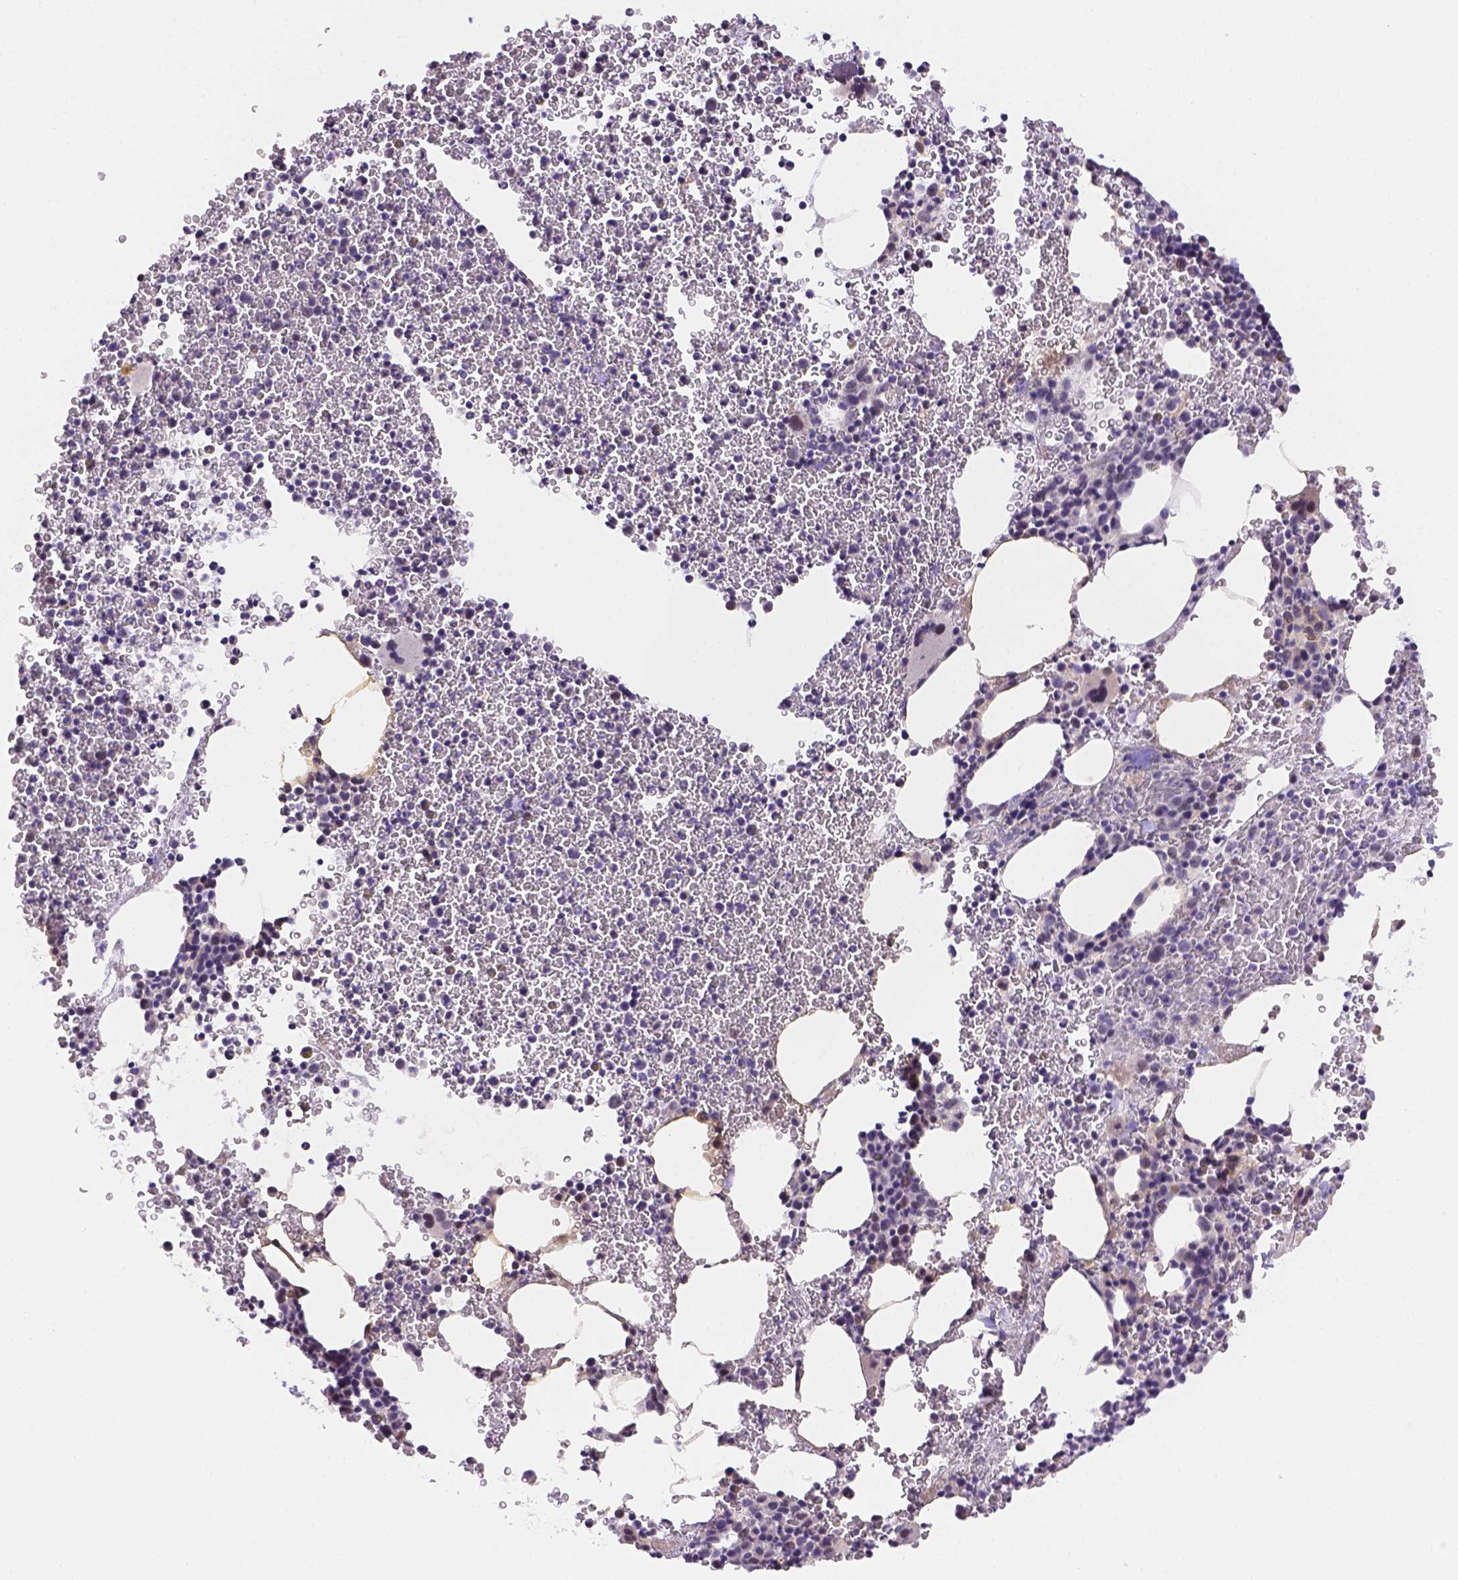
{"staining": {"intensity": "moderate", "quantity": "<25%", "location": "cytoplasmic/membranous,nuclear"}, "tissue": "bone marrow", "cell_type": "Hematopoietic cells", "image_type": "normal", "snomed": [{"axis": "morphology", "description": "Normal tissue, NOS"}, {"axis": "topography", "description": "Bone marrow"}], "caption": "DAB (3,3'-diaminobenzidine) immunohistochemical staining of unremarkable human bone marrow demonstrates moderate cytoplasmic/membranous,nuclear protein expression in approximately <25% of hematopoietic cells.", "gene": "NXPE2", "patient": {"sex": "female", "age": 56}}